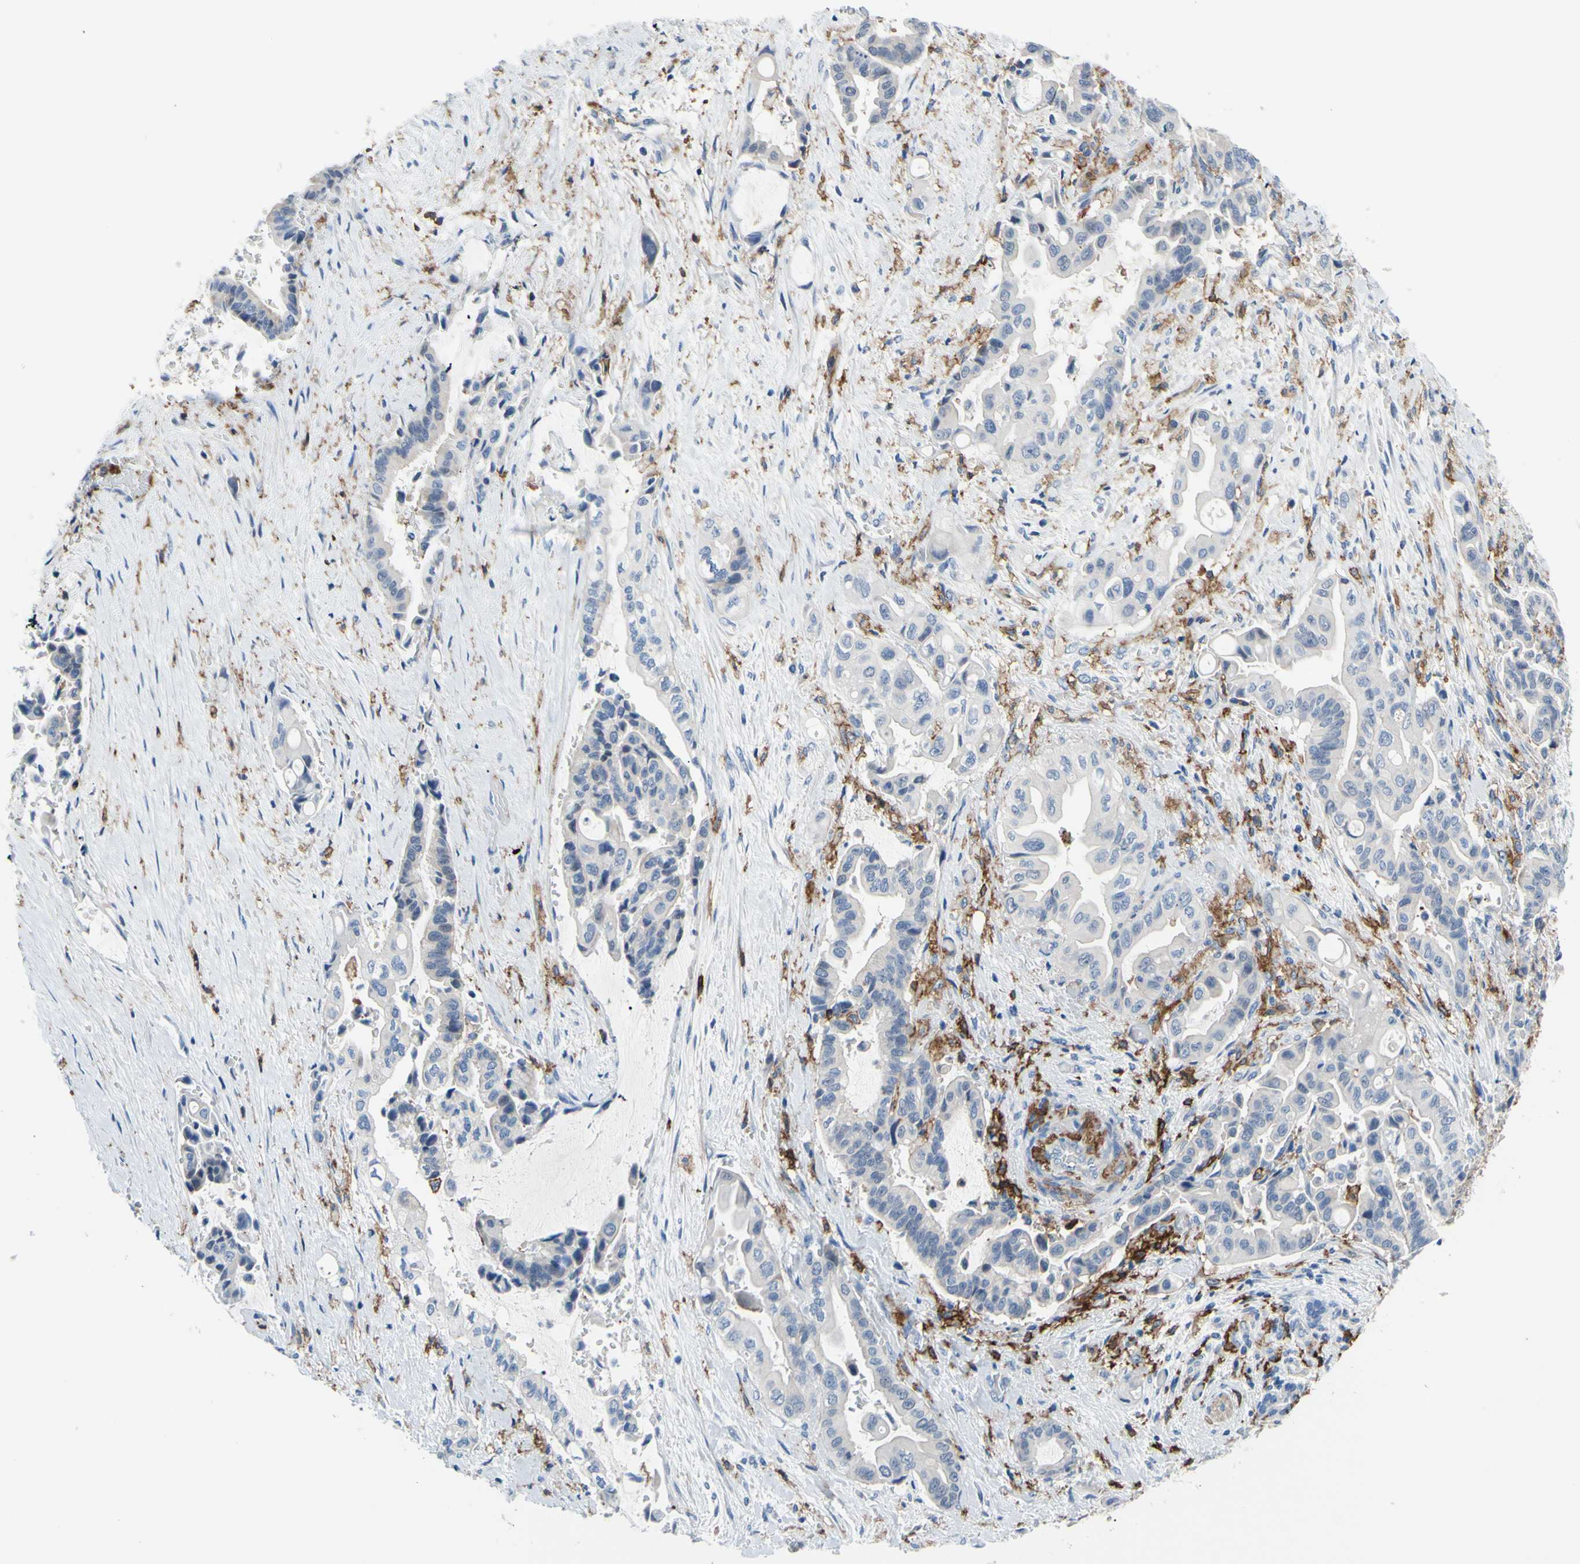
{"staining": {"intensity": "negative", "quantity": "none", "location": "none"}, "tissue": "liver cancer", "cell_type": "Tumor cells", "image_type": "cancer", "snomed": [{"axis": "morphology", "description": "Cholangiocarcinoma"}, {"axis": "topography", "description": "Liver"}], "caption": "This is an immunohistochemistry image of liver cancer (cholangiocarcinoma). There is no expression in tumor cells.", "gene": "FCGR2A", "patient": {"sex": "female", "age": 61}}